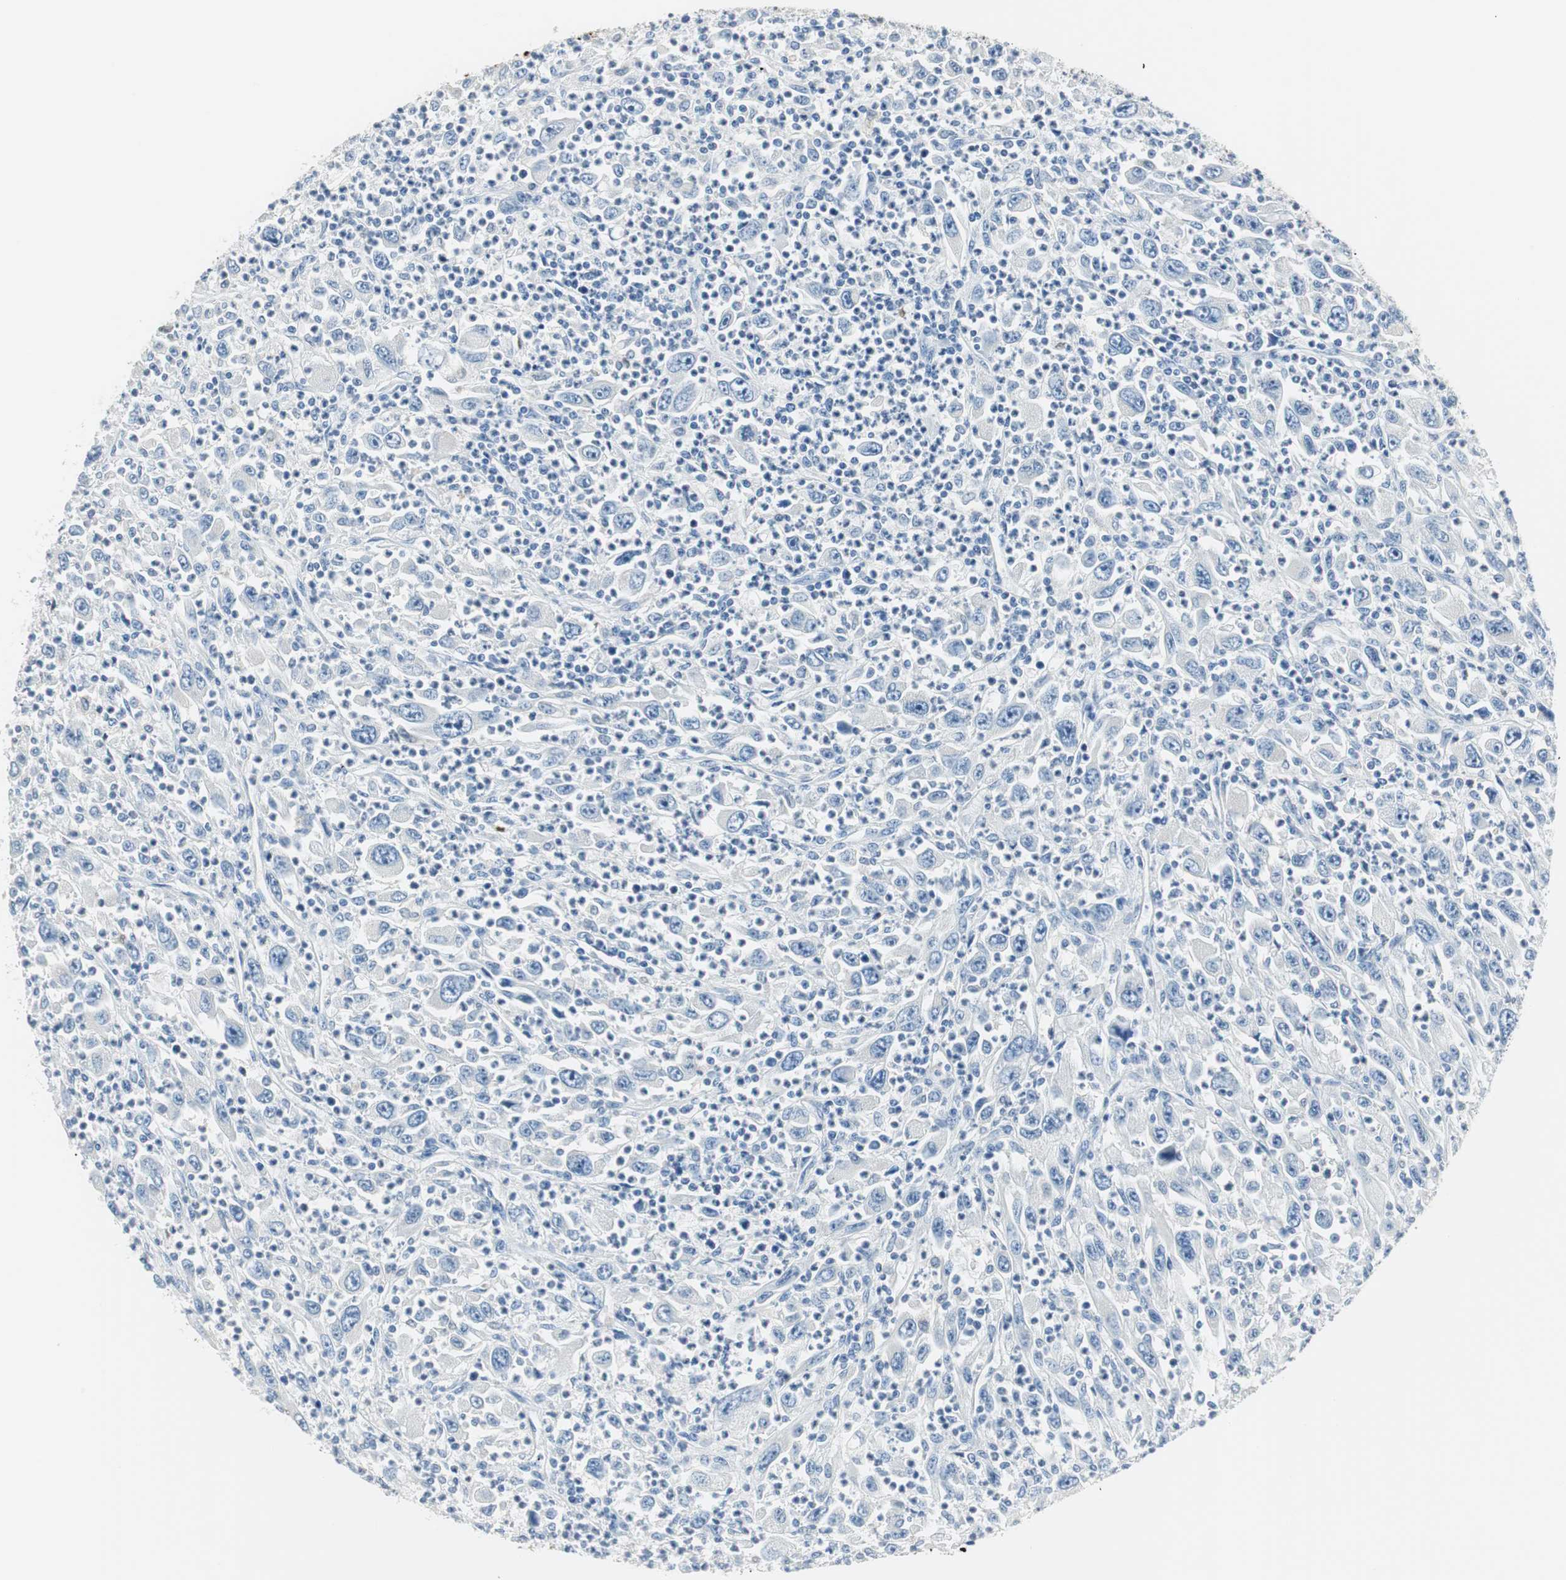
{"staining": {"intensity": "negative", "quantity": "none", "location": "none"}, "tissue": "melanoma", "cell_type": "Tumor cells", "image_type": "cancer", "snomed": [{"axis": "morphology", "description": "Malignant melanoma, Metastatic site"}, {"axis": "topography", "description": "Skin"}], "caption": "Melanoma was stained to show a protein in brown. There is no significant expression in tumor cells.", "gene": "FBP1", "patient": {"sex": "female", "age": 56}}